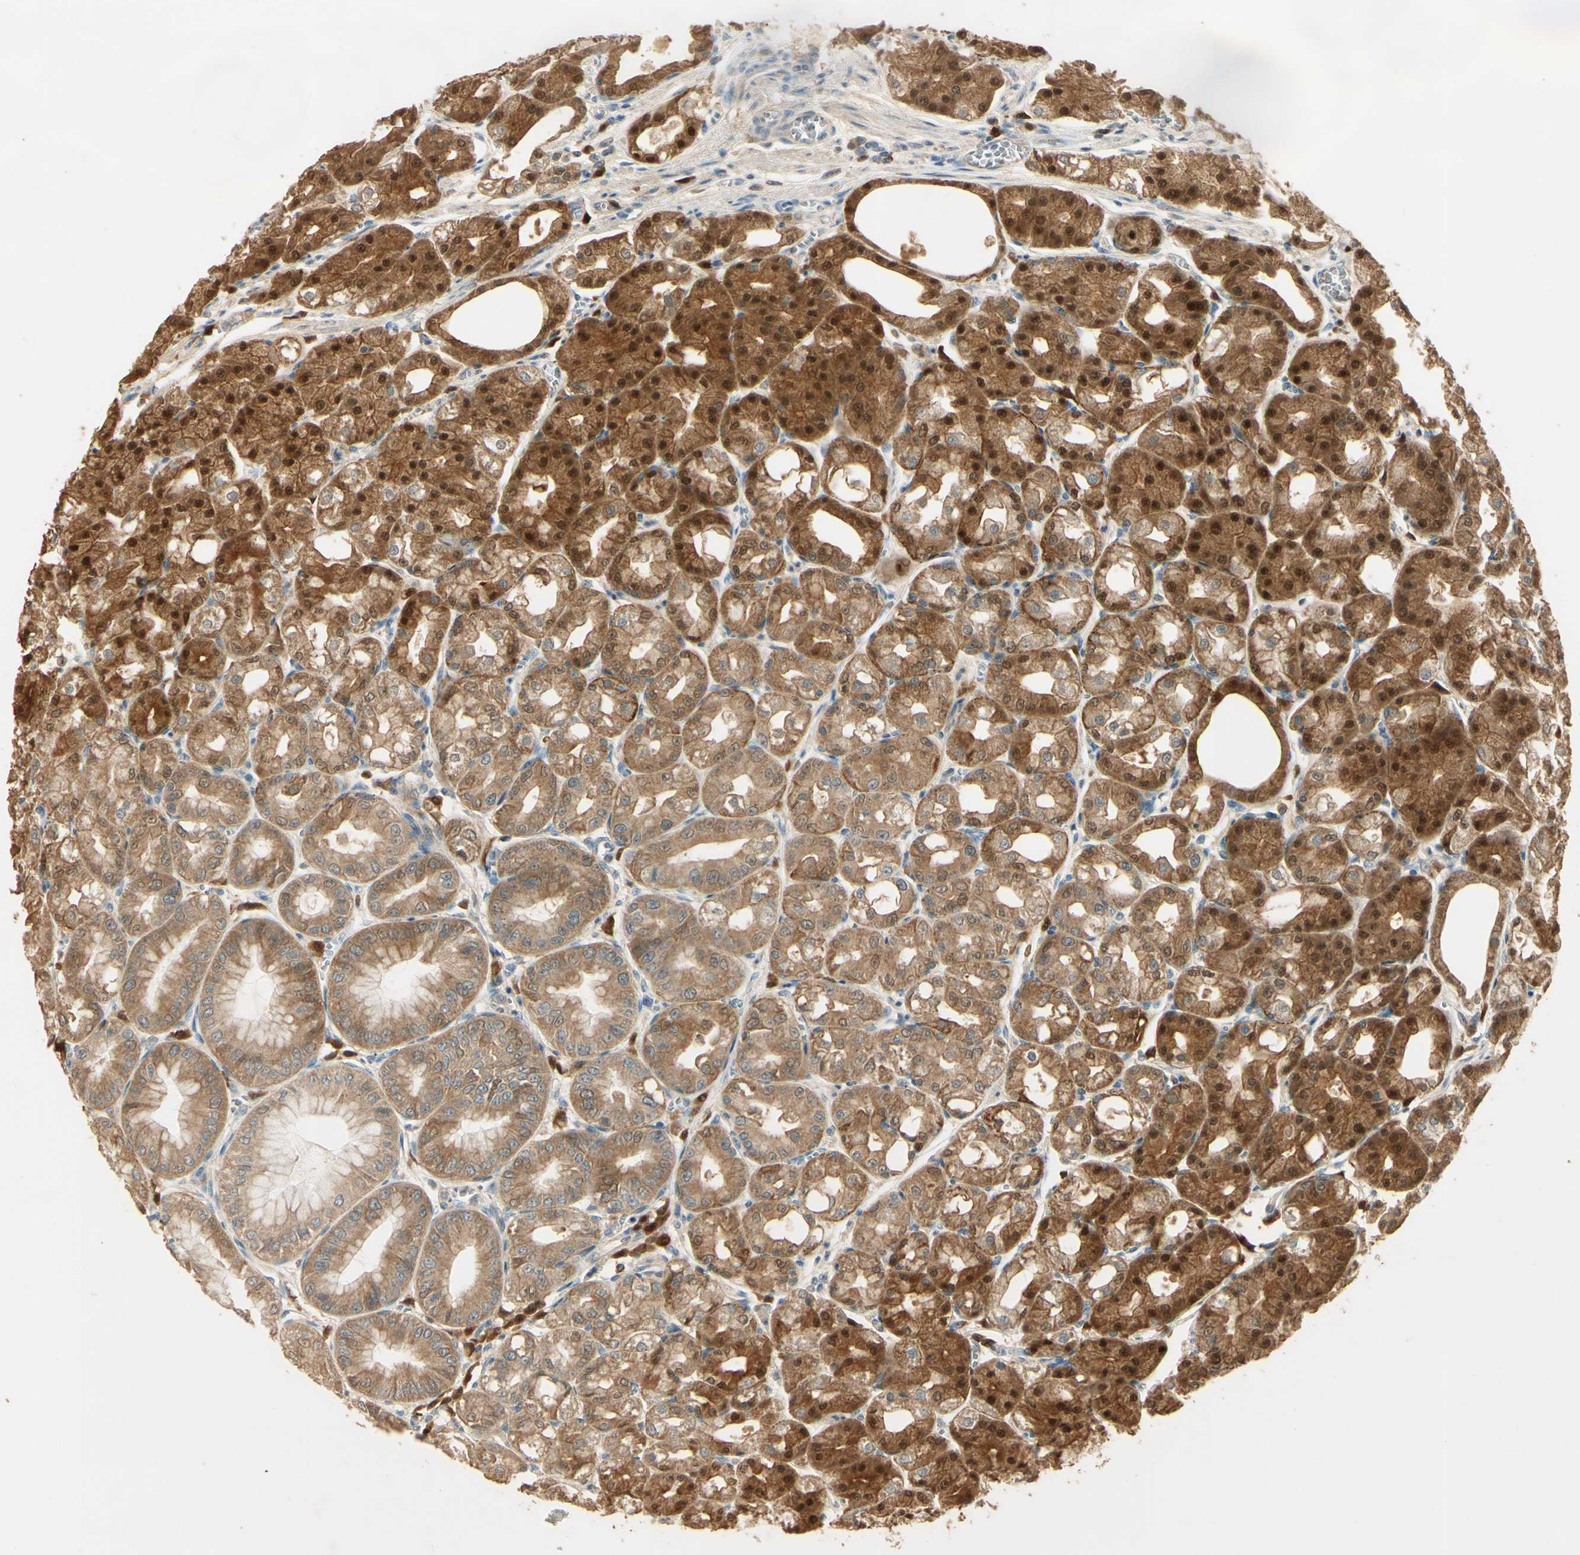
{"staining": {"intensity": "moderate", "quantity": ">75%", "location": "cytoplasmic/membranous,nuclear"}, "tissue": "stomach", "cell_type": "Glandular cells", "image_type": "normal", "snomed": [{"axis": "morphology", "description": "Normal tissue, NOS"}, {"axis": "topography", "description": "Stomach, lower"}], "caption": "Glandular cells demonstrate moderate cytoplasmic/membranous,nuclear expression in approximately >75% of cells in normal stomach.", "gene": "PLXNA1", "patient": {"sex": "male", "age": 71}}